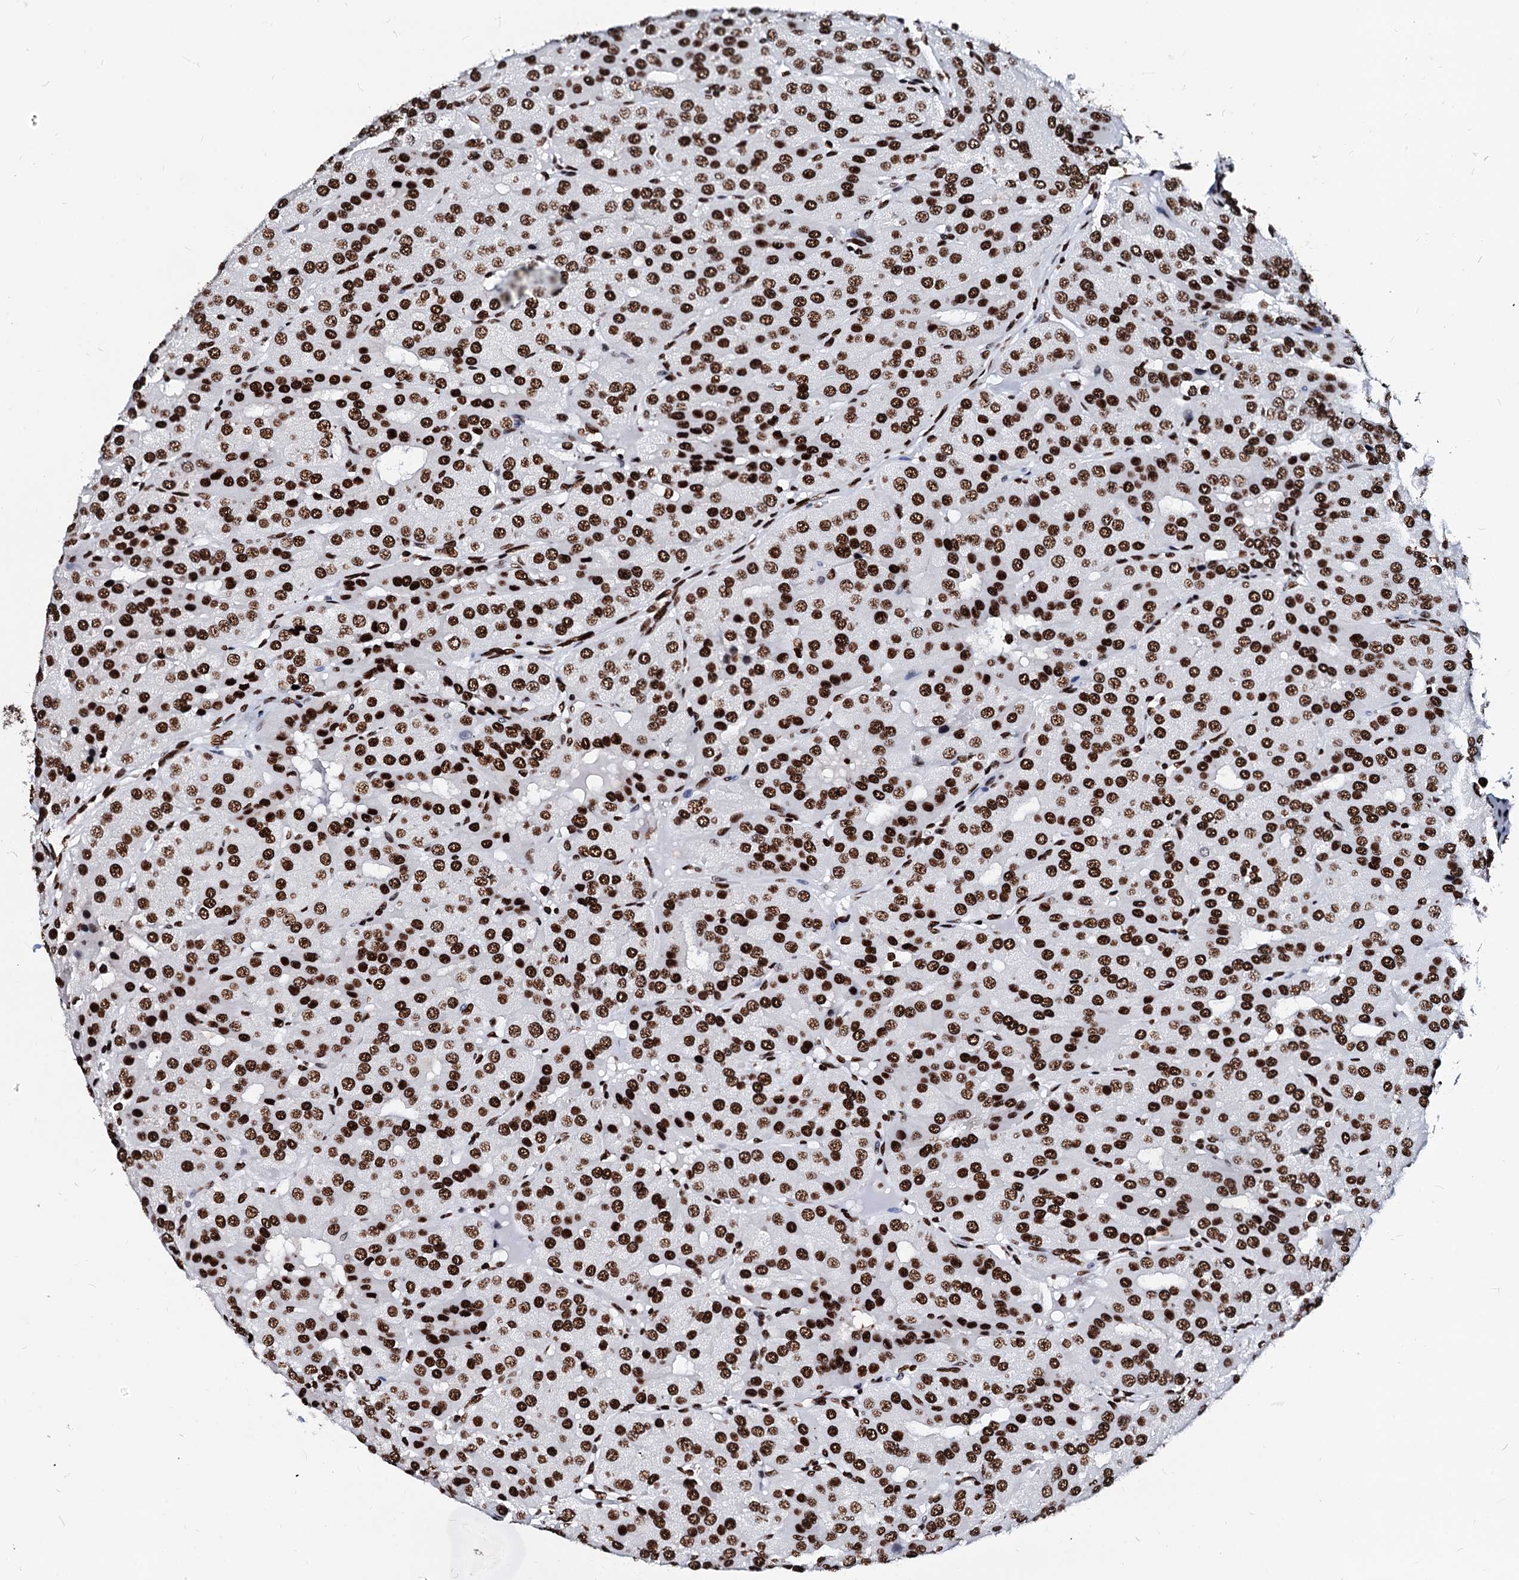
{"staining": {"intensity": "strong", "quantity": ">75%", "location": "nuclear"}, "tissue": "parathyroid gland", "cell_type": "Glandular cells", "image_type": "normal", "snomed": [{"axis": "morphology", "description": "Normal tissue, NOS"}, {"axis": "morphology", "description": "Adenoma, NOS"}, {"axis": "topography", "description": "Parathyroid gland"}], "caption": "Protein positivity by immunohistochemistry shows strong nuclear expression in about >75% of glandular cells in benign parathyroid gland. (IHC, brightfield microscopy, high magnification).", "gene": "RALY", "patient": {"sex": "female", "age": 86}}